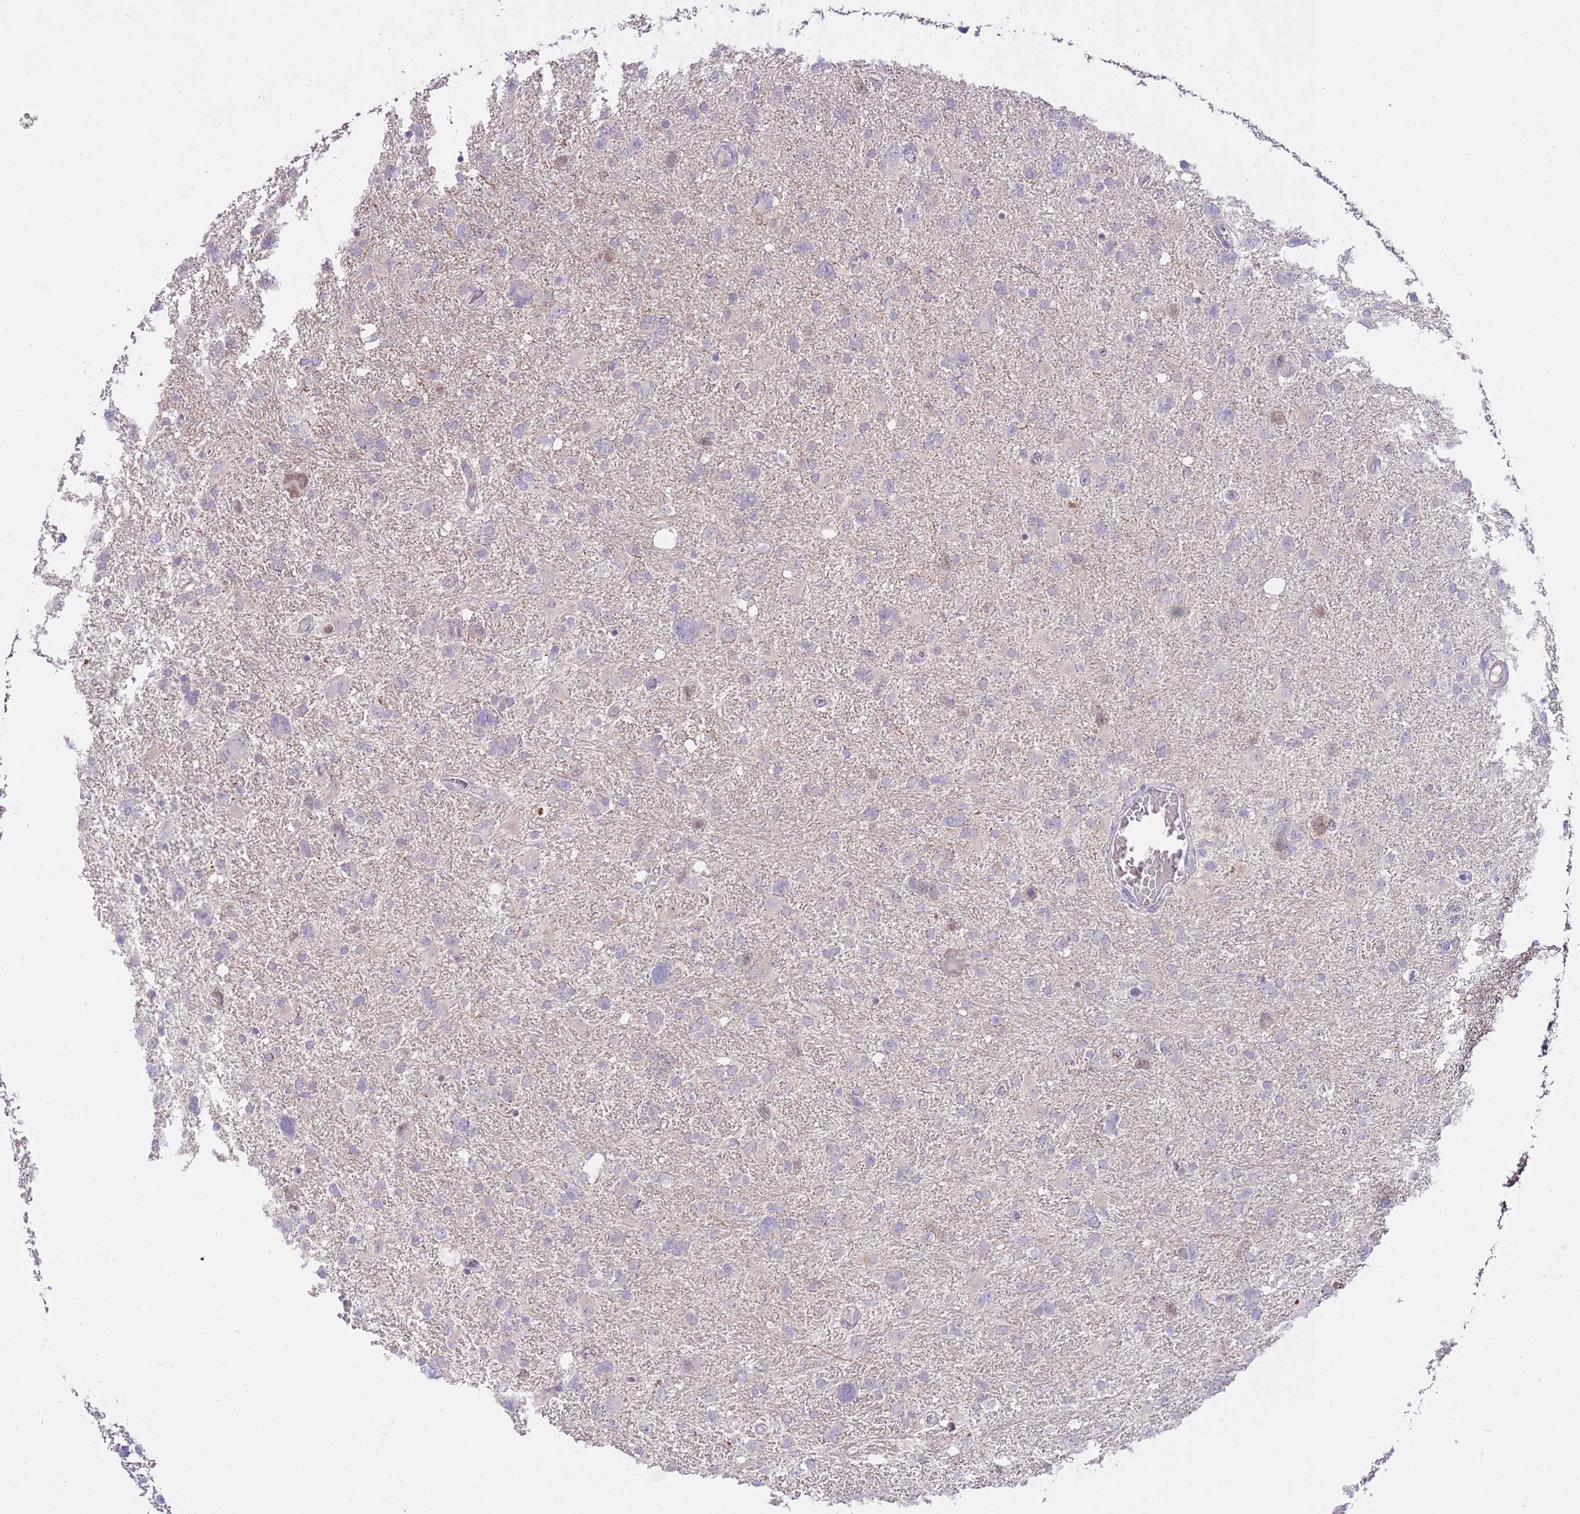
{"staining": {"intensity": "negative", "quantity": "none", "location": "none"}, "tissue": "glioma", "cell_type": "Tumor cells", "image_type": "cancer", "snomed": [{"axis": "morphology", "description": "Glioma, malignant, High grade"}, {"axis": "topography", "description": "Brain"}], "caption": "IHC photomicrograph of neoplastic tissue: glioma stained with DAB (3,3'-diaminobenzidine) demonstrates no significant protein positivity in tumor cells. The staining was performed using DAB (3,3'-diaminobenzidine) to visualize the protein expression in brown, while the nuclei were stained in blue with hematoxylin (Magnification: 20x).", "gene": "FBRSL1", "patient": {"sex": "male", "age": 61}}